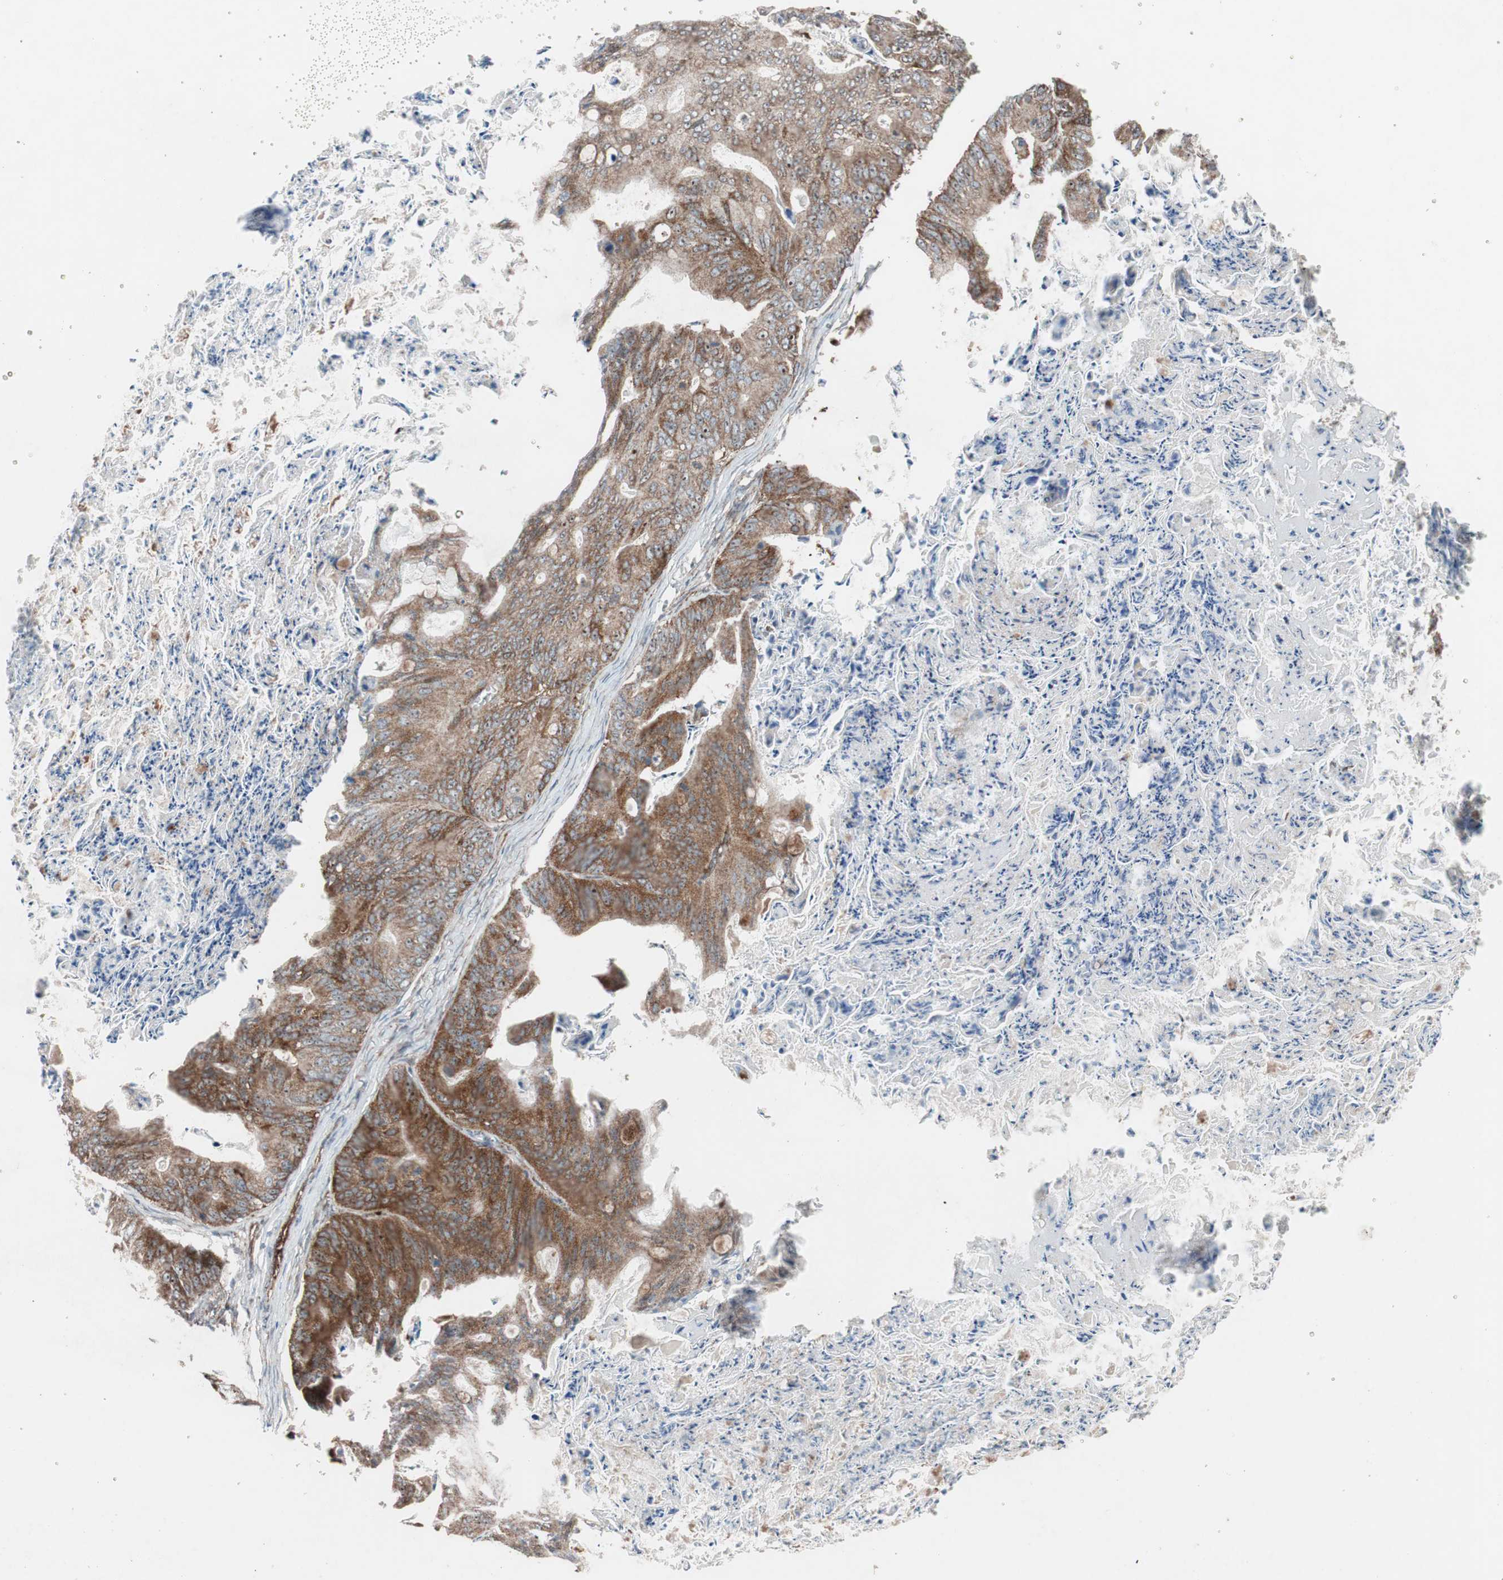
{"staining": {"intensity": "strong", "quantity": ">75%", "location": "cytoplasmic/membranous"}, "tissue": "ovarian cancer", "cell_type": "Tumor cells", "image_type": "cancer", "snomed": [{"axis": "morphology", "description": "Cystadenocarcinoma, mucinous, NOS"}, {"axis": "topography", "description": "Ovary"}], "caption": "This is an image of IHC staining of ovarian mucinous cystadenocarcinoma, which shows strong staining in the cytoplasmic/membranous of tumor cells.", "gene": "CCL14", "patient": {"sex": "female", "age": 36}}